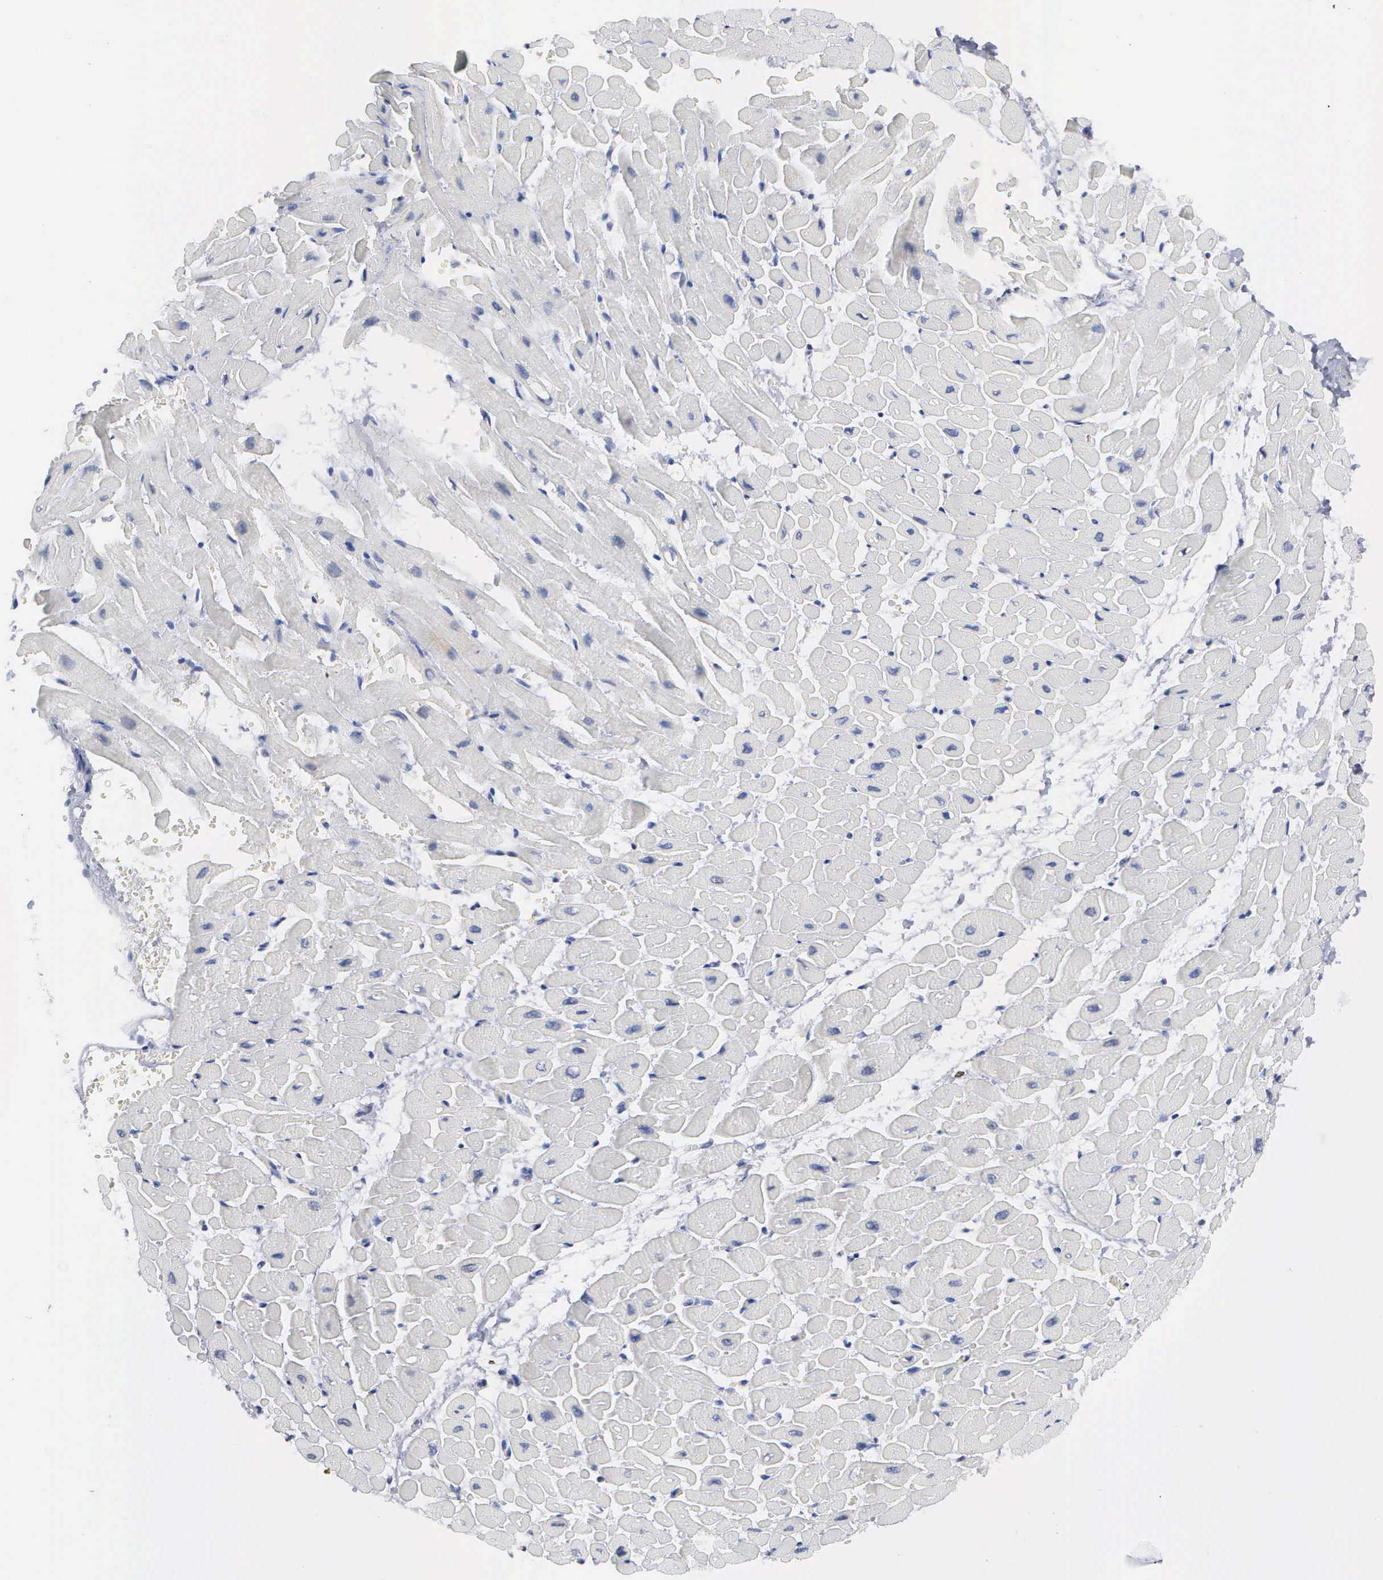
{"staining": {"intensity": "negative", "quantity": "none", "location": "none"}, "tissue": "heart muscle", "cell_type": "Cardiomyocytes", "image_type": "normal", "snomed": [{"axis": "morphology", "description": "Normal tissue, NOS"}, {"axis": "topography", "description": "Heart"}], "caption": "This is an immunohistochemistry photomicrograph of unremarkable human heart muscle. There is no positivity in cardiomyocytes.", "gene": "ASPHD2", "patient": {"sex": "male", "age": 45}}